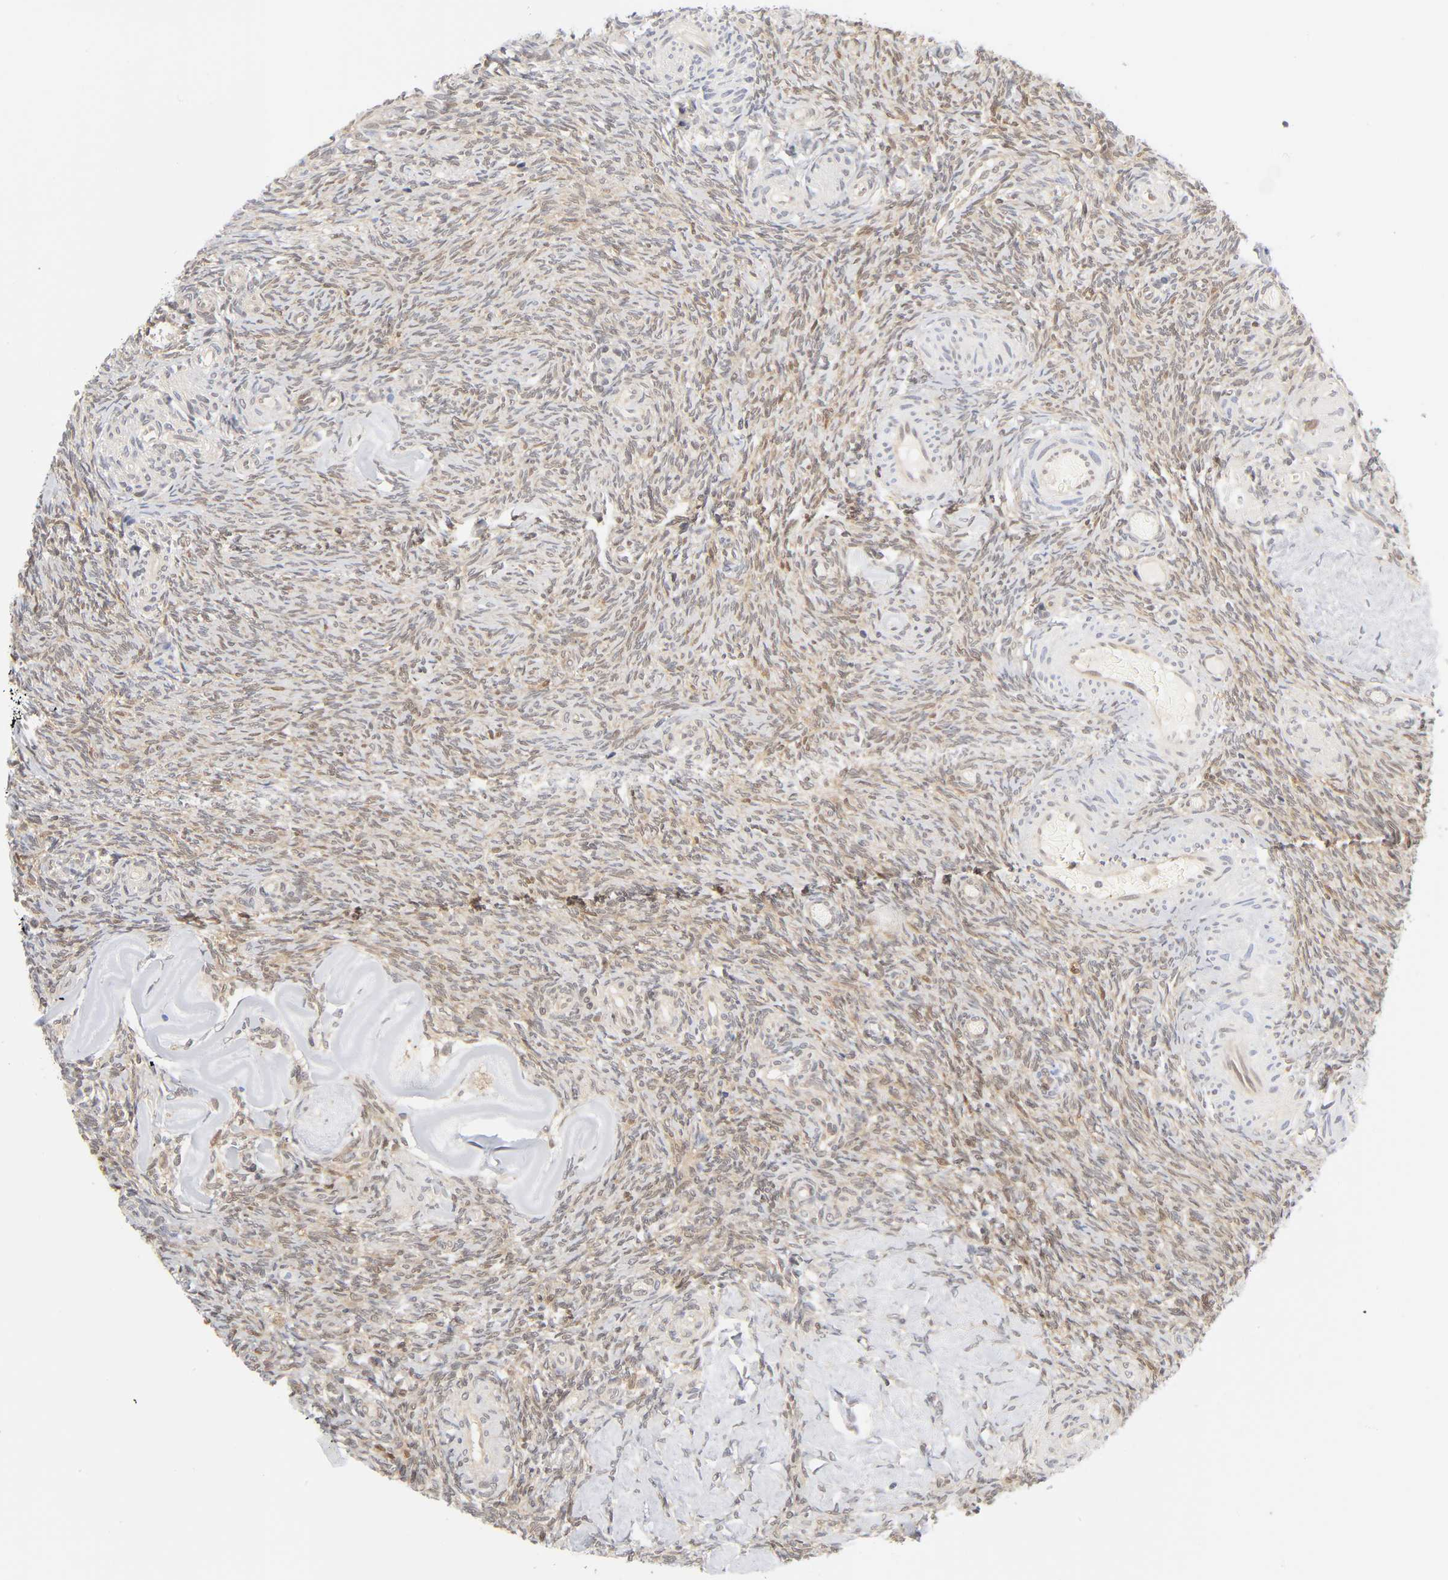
{"staining": {"intensity": "weak", "quantity": ">75%", "location": "cytoplasmic/membranous"}, "tissue": "ovary", "cell_type": "Ovarian stroma cells", "image_type": "normal", "snomed": [{"axis": "morphology", "description": "Normal tissue, NOS"}, {"axis": "topography", "description": "Ovary"}], "caption": "Ovarian stroma cells show weak cytoplasmic/membranous expression in approximately >75% of cells in benign ovary. The protein of interest is stained brown, and the nuclei are stained in blue (DAB IHC with brightfield microscopy, high magnification).", "gene": "DFFB", "patient": {"sex": "female", "age": 60}}